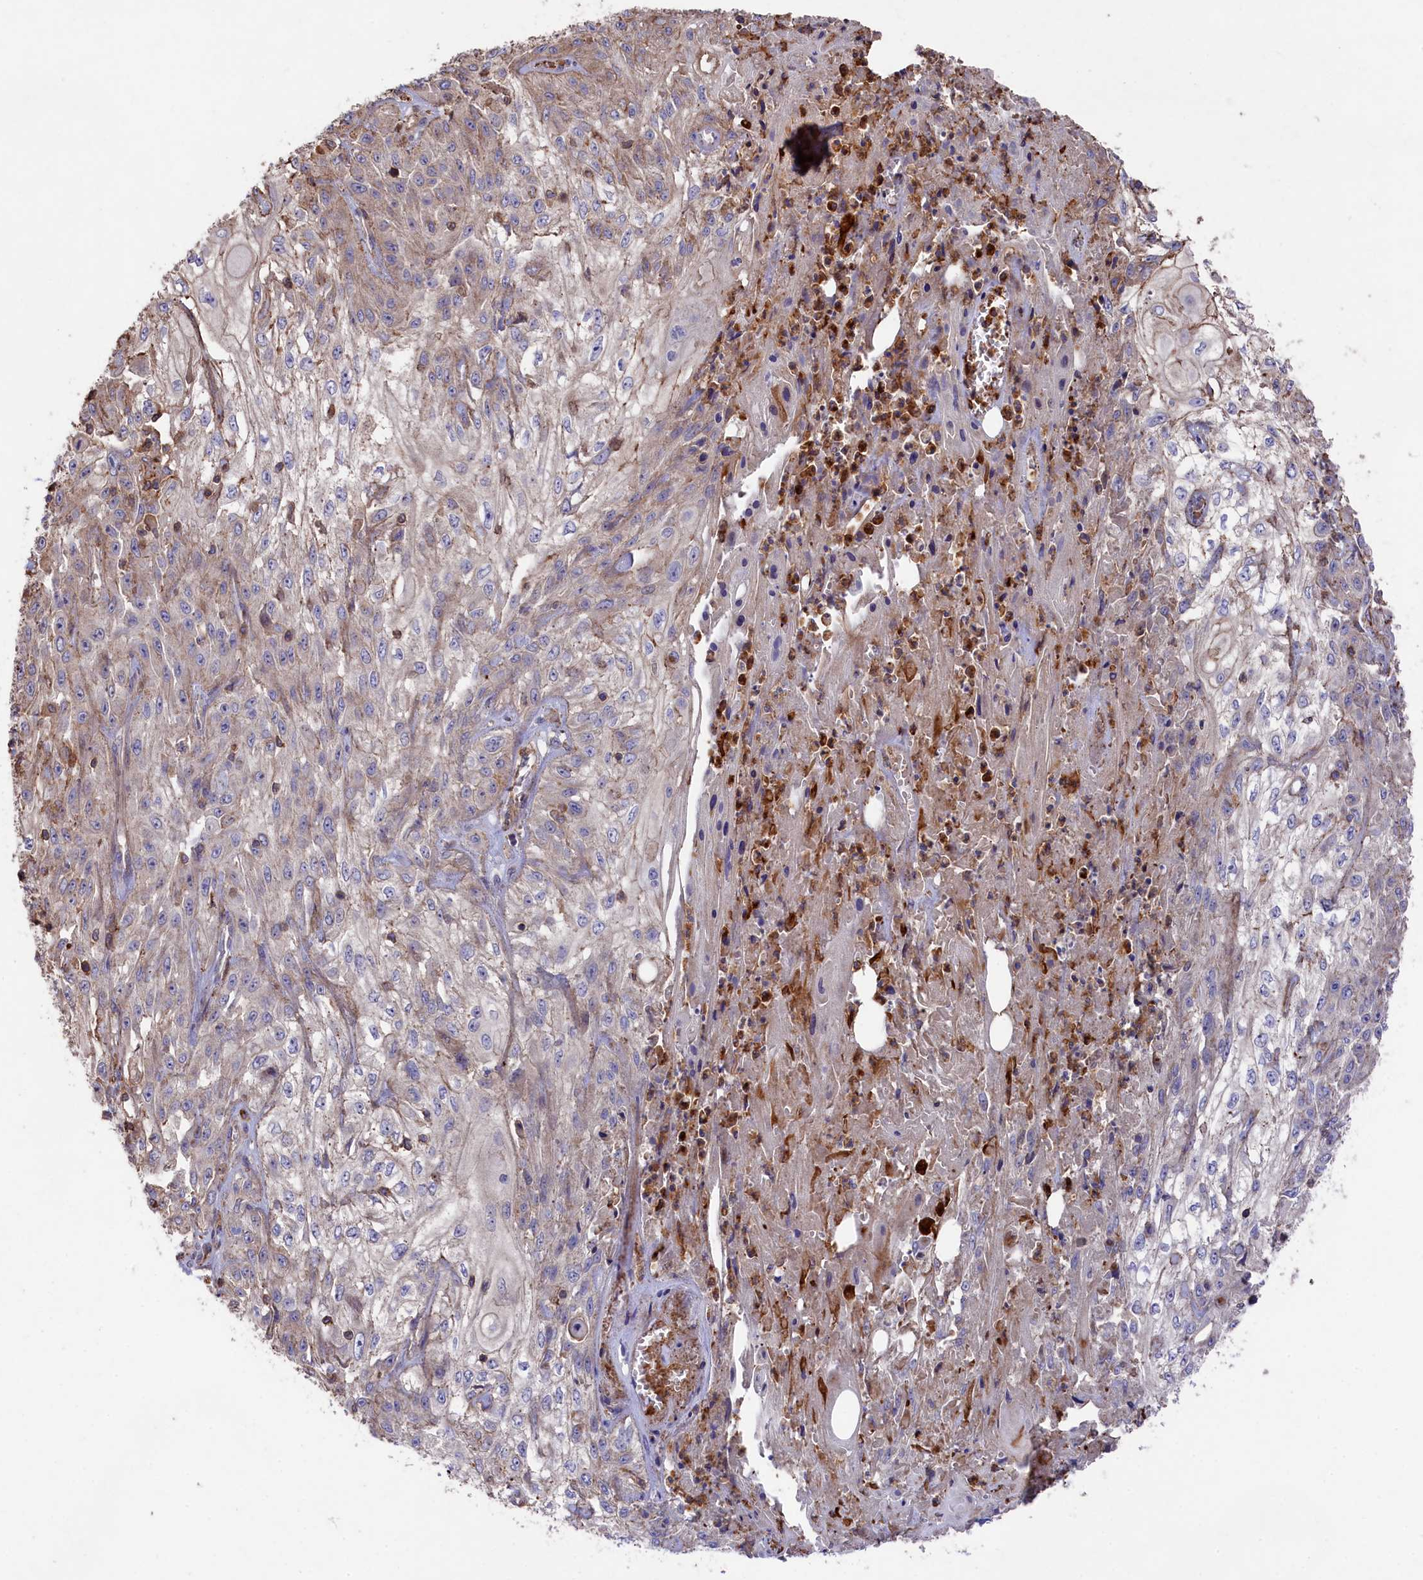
{"staining": {"intensity": "negative", "quantity": "none", "location": "none"}, "tissue": "skin cancer", "cell_type": "Tumor cells", "image_type": "cancer", "snomed": [{"axis": "morphology", "description": "Squamous cell carcinoma, NOS"}, {"axis": "morphology", "description": "Squamous cell carcinoma, metastatic, NOS"}, {"axis": "topography", "description": "Skin"}, {"axis": "topography", "description": "Lymph node"}], "caption": "Protein analysis of skin metastatic squamous cell carcinoma demonstrates no significant positivity in tumor cells. (Brightfield microscopy of DAB (3,3'-diaminobenzidine) immunohistochemistry at high magnification).", "gene": "RAPSN", "patient": {"sex": "male", "age": 75}}